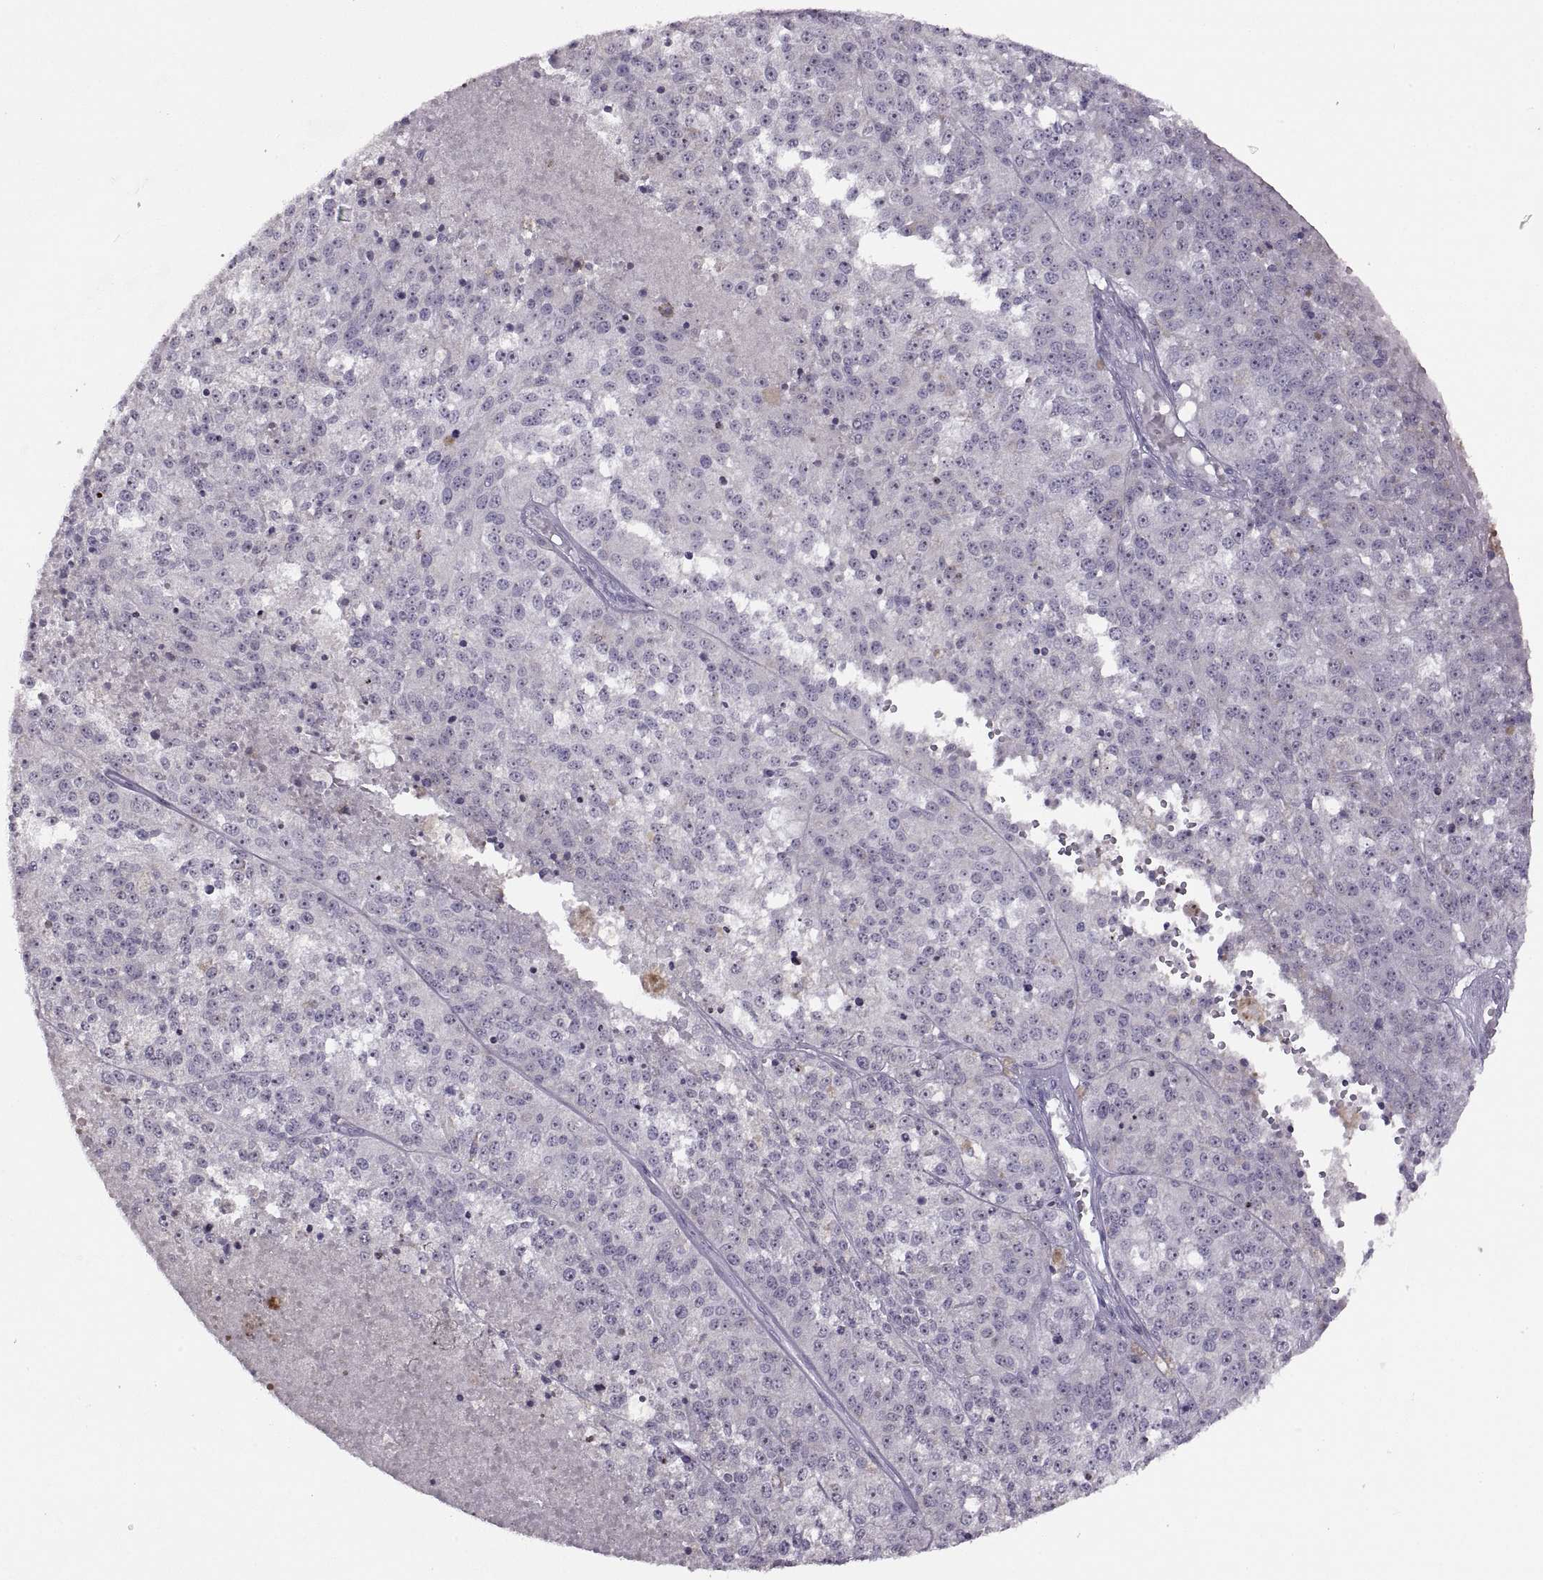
{"staining": {"intensity": "negative", "quantity": "none", "location": "none"}, "tissue": "melanoma", "cell_type": "Tumor cells", "image_type": "cancer", "snomed": [{"axis": "morphology", "description": "Malignant melanoma, Metastatic site"}, {"axis": "topography", "description": "Lymph node"}], "caption": "Melanoma was stained to show a protein in brown. There is no significant positivity in tumor cells.", "gene": "ASIC2", "patient": {"sex": "female", "age": 64}}